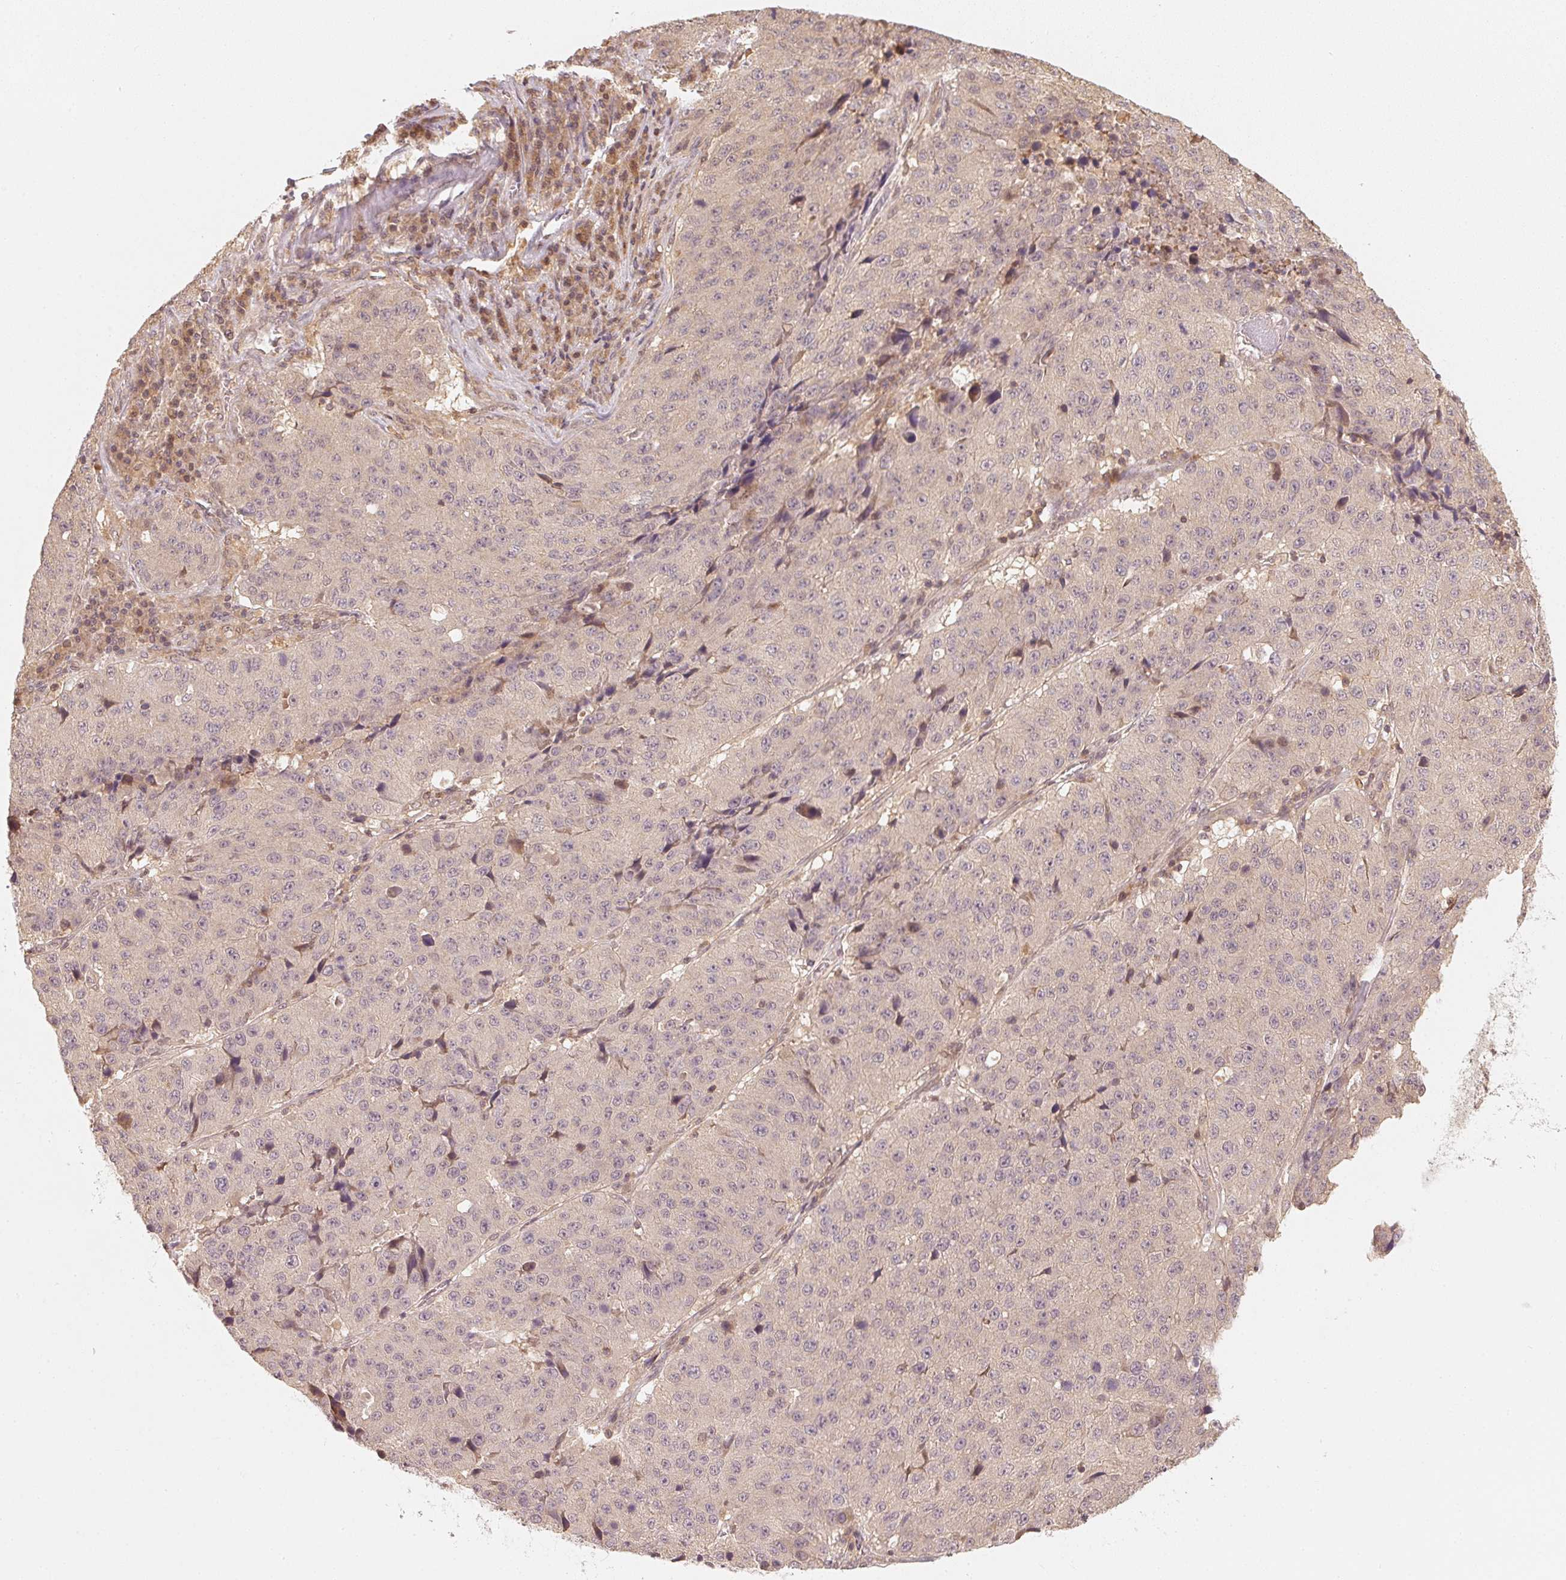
{"staining": {"intensity": "weak", "quantity": "<25%", "location": "nuclear"}, "tissue": "stomach cancer", "cell_type": "Tumor cells", "image_type": "cancer", "snomed": [{"axis": "morphology", "description": "Adenocarcinoma, NOS"}, {"axis": "topography", "description": "Stomach"}], "caption": "IHC of human stomach cancer demonstrates no expression in tumor cells.", "gene": "UBE2L3", "patient": {"sex": "male", "age": 71}}